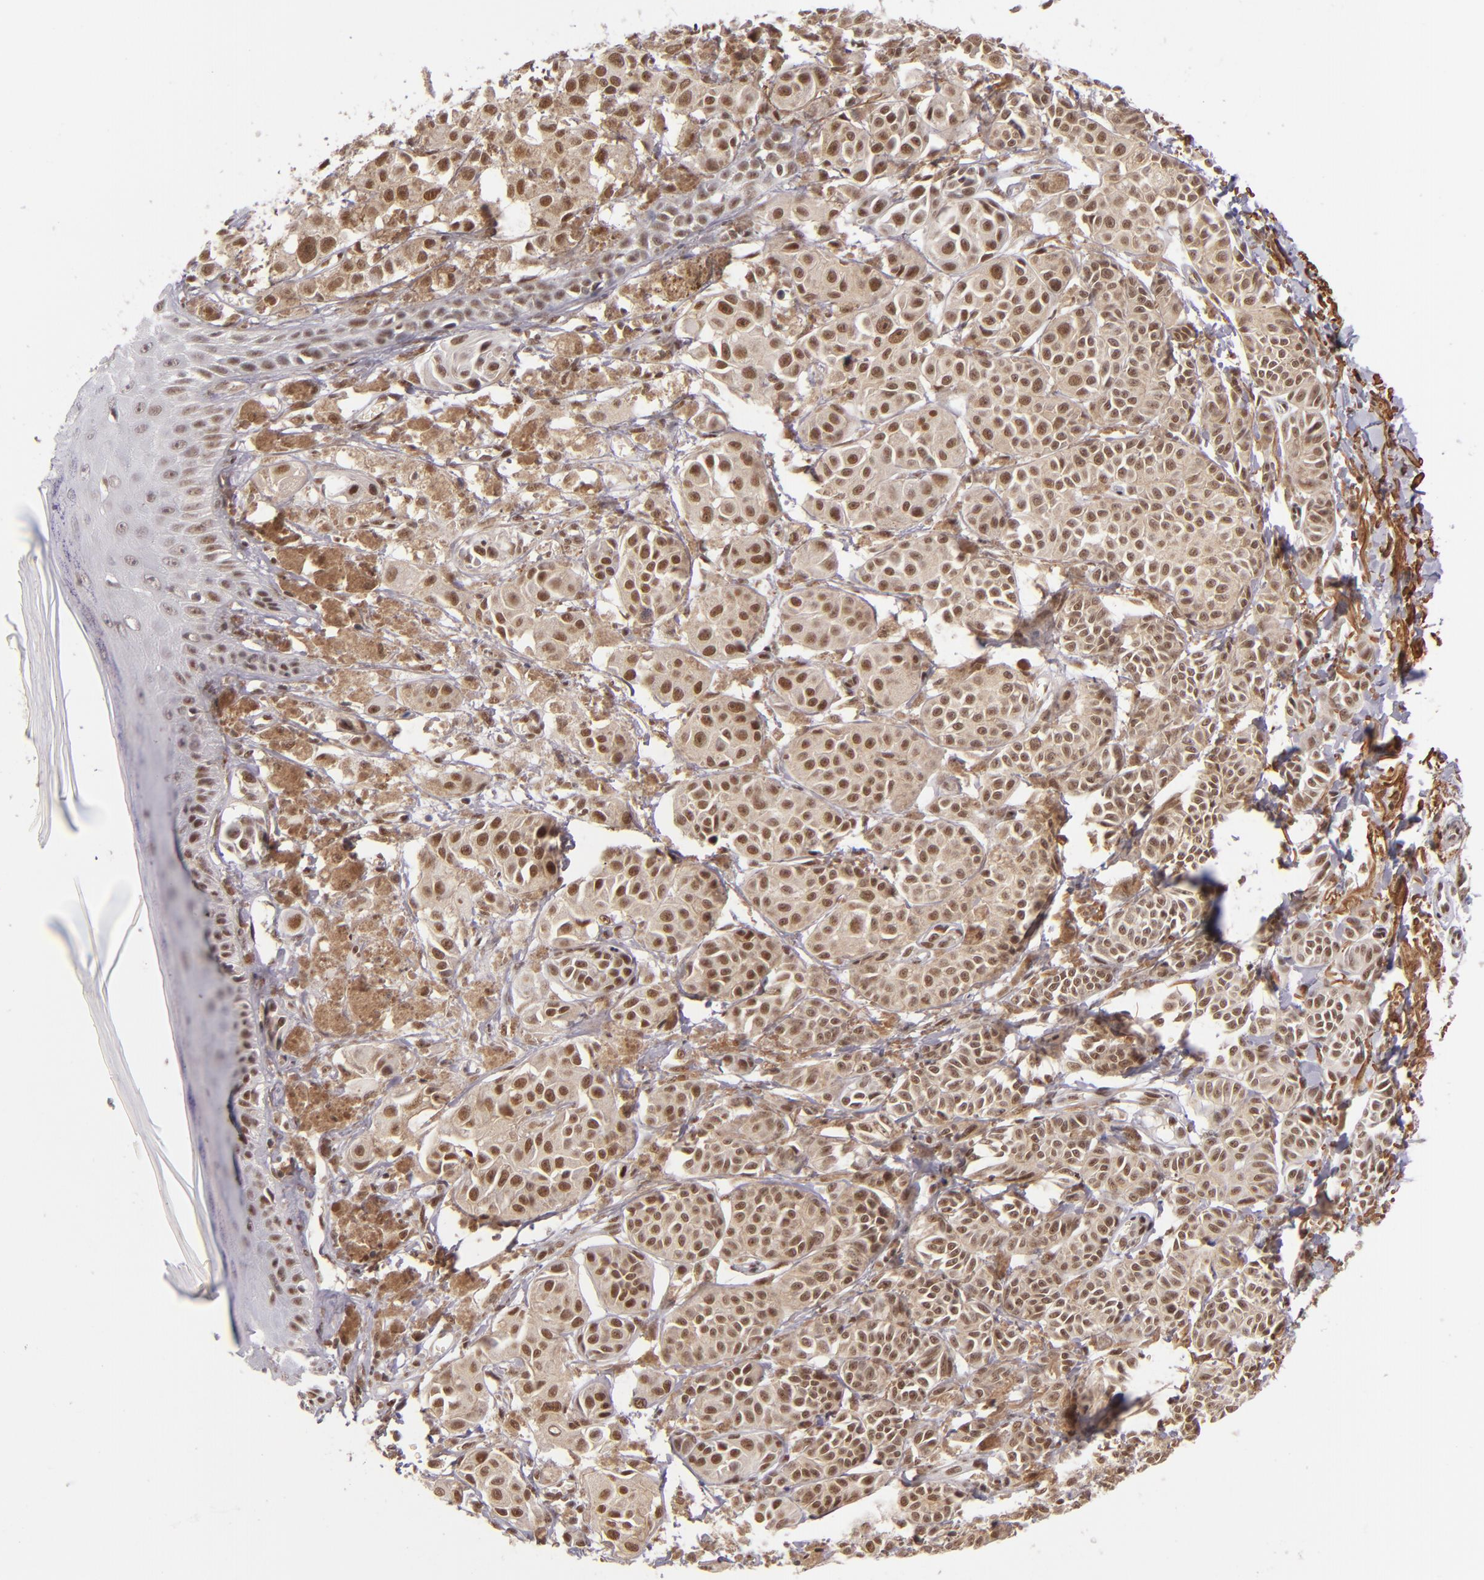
{"staining": {"intensity": "moderate", "quantity": ">75%", "location": "cytoplasmic/membranous,nuclear"}, "tissue": "melanoma", "cell_type": "Tumor cells", "image_type": "cancer", "snomed": [{"axis": "morphology", "description": "Malignant melanoma, NOS"}, {"axis": "topography", "description": "Skin"}], "caption": "Immunohistochemical staining of melanoma reveals medium levels of moderate cytoplasmic/membranous and nuclear protein staining in about >75% of tumor cells.", "gene": "ZNF148", "patient": {"sex": "male", "age": 76}}